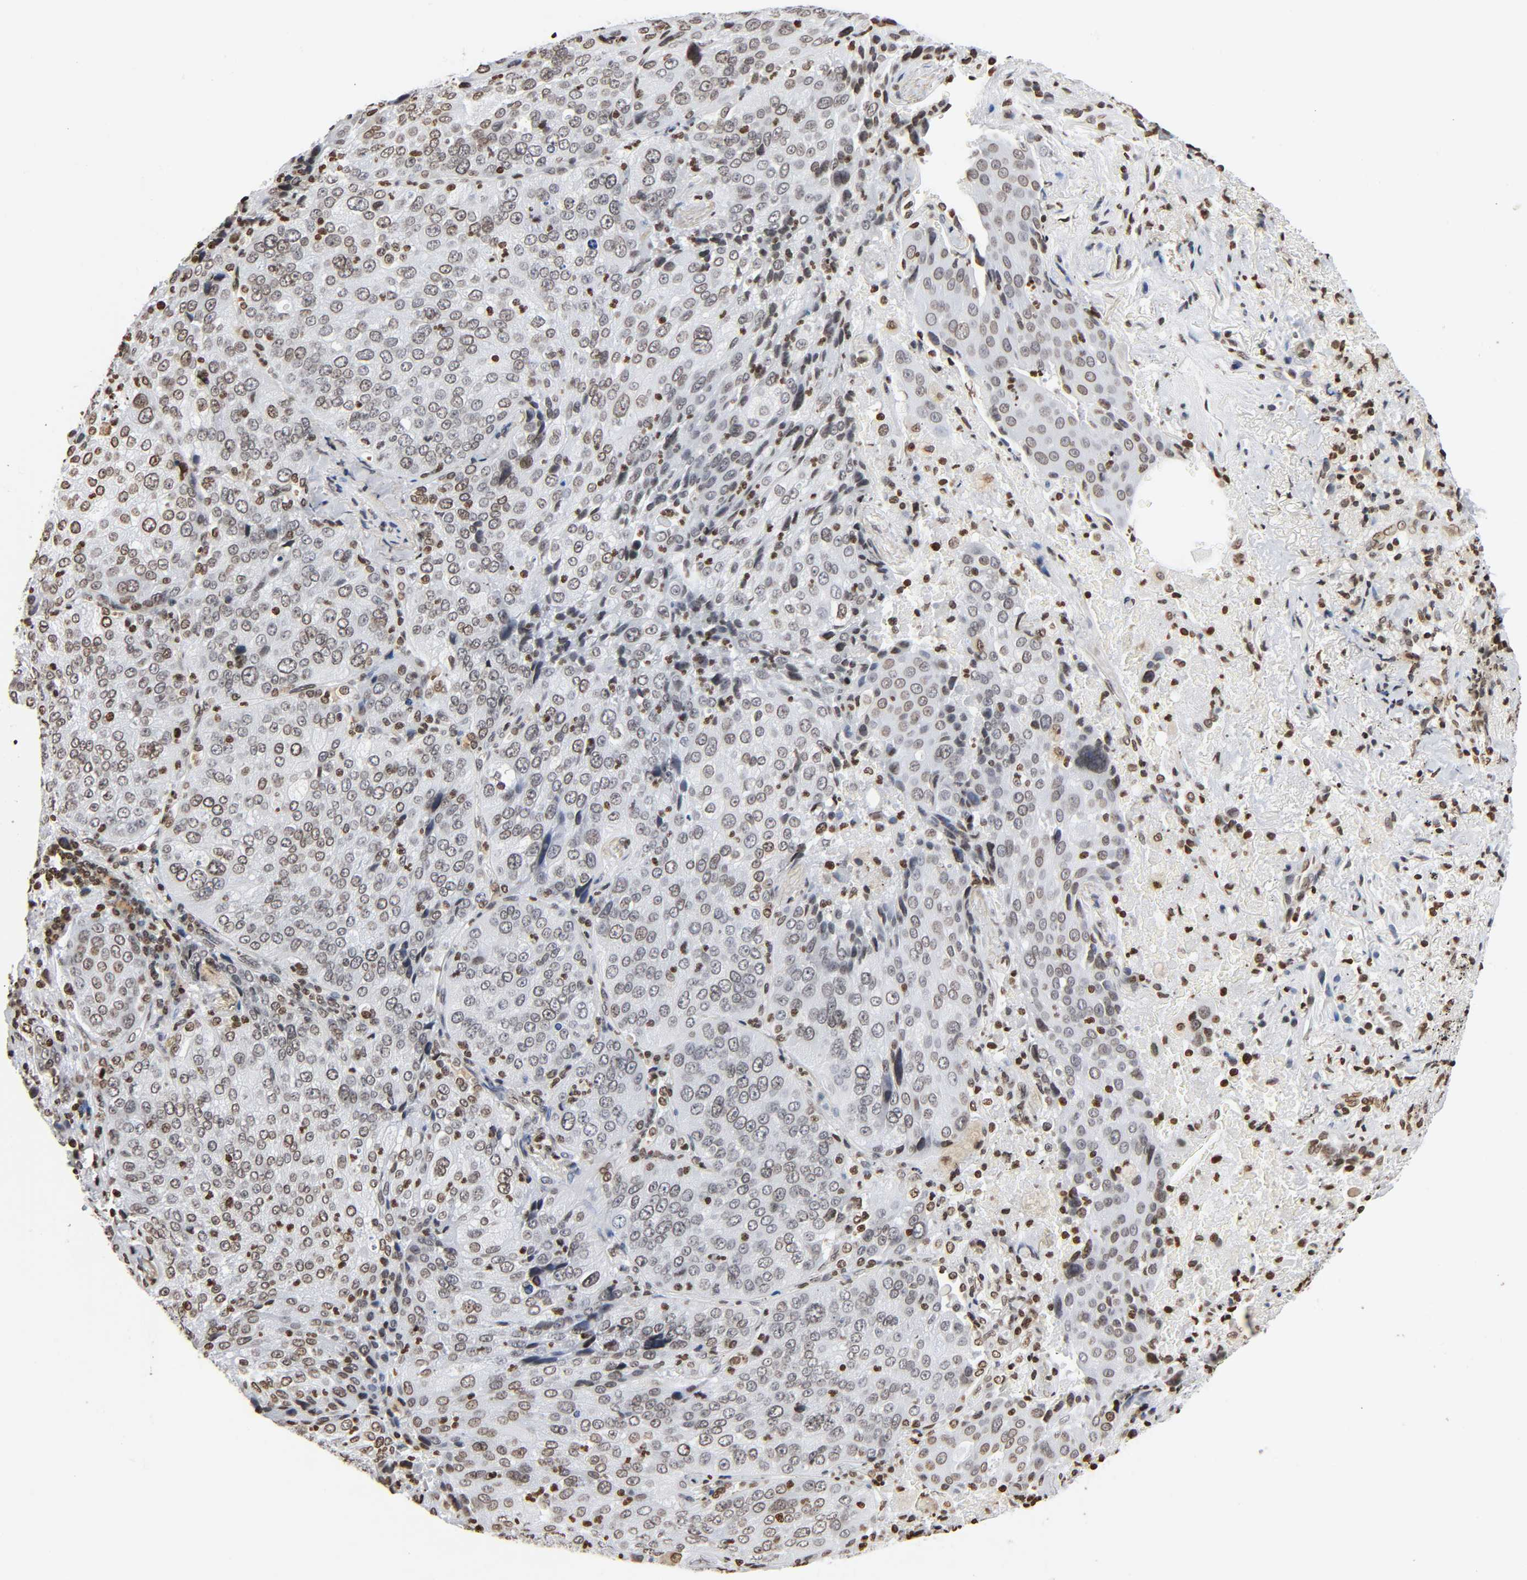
{"staining": {"intensity": "moderate", "quantity": ">75%", "location": "nuclear"}, "tissue": "lung cancer", "cell_type": "Tumor cells", "image_type": "cancer", "snomed": [{"axis": "morphology", "description": "Squamous cell carcinoma, NOS"}, {"axis": "topography", "description": "Lung"}], "caption": "There is medium levels of moderate nuclear expression in tumor cells of lung cancer, as demonstrated by immunohistochemical staining (brown color).", "gene": "HOXA6", "patient": {"sex": "male", "age": 54}}